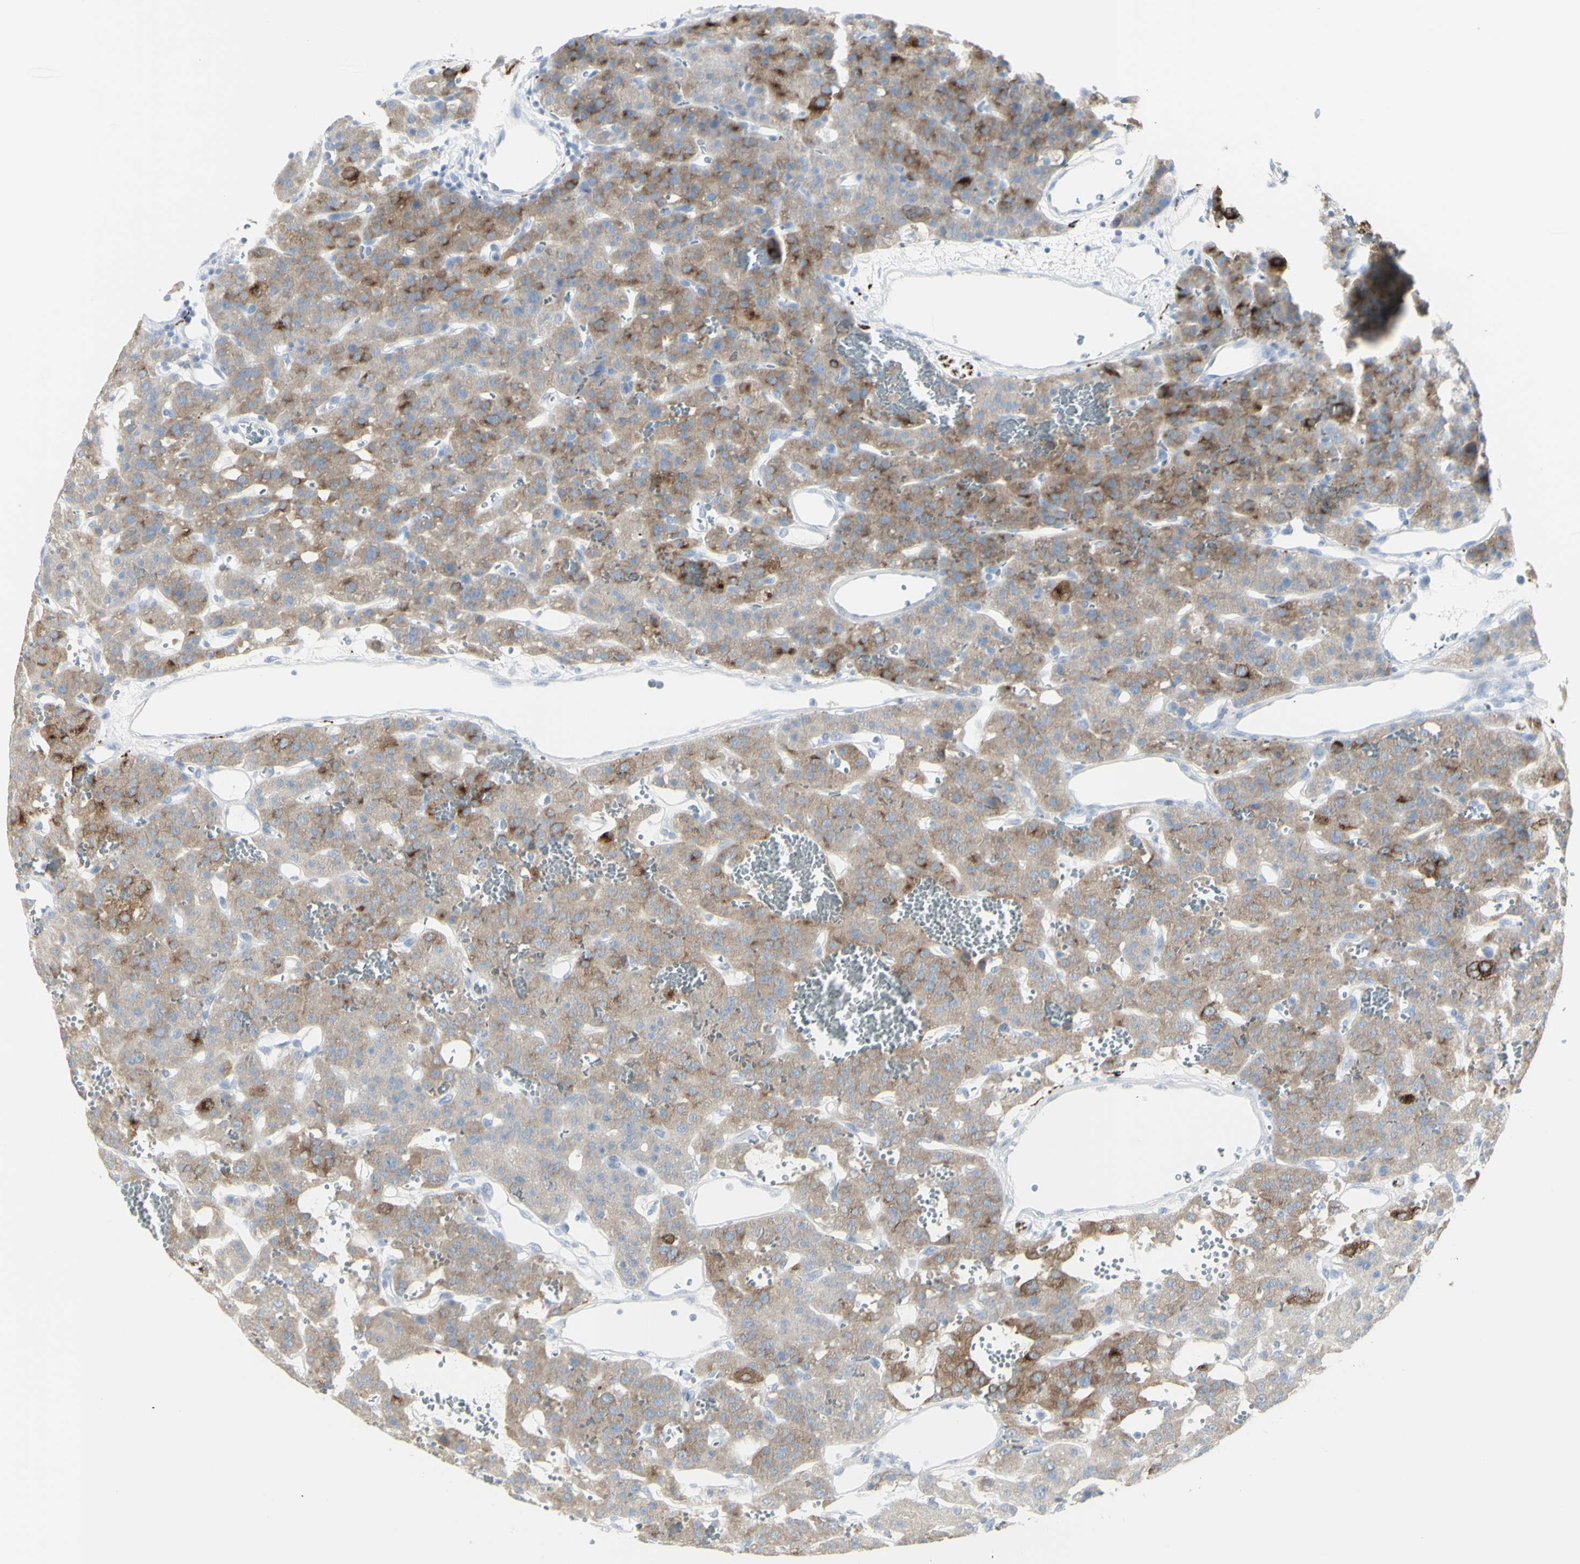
{"staining": {"intensity": "weak", "quantity": ">75%", "location": "cytoplasmic/membranous"}, "tissue": "parathyroid gland", "cell_type": "Glandular cells", "image_type": "normal", "snomed": [{"axis": "morphology", "description": "Normal tissue, NOS"}, {"axis": "morphology", "description": "Adenoma, NOS"}, {"axis": "topography", "description": "Parathyroid gland"}], "caption": "Glandular cells reveal low levels of weak cytoplasmic/membranous positivity in approximately >75% of cells in unremarkable human parathyroid gland. The staining is performed using DAB brown chromogen to label protein expression. The nuclei are counter-stained blue using hematoxylin.", "gene": "ENSG00000198211", "patient": {"sex": "female", "age": 81}}